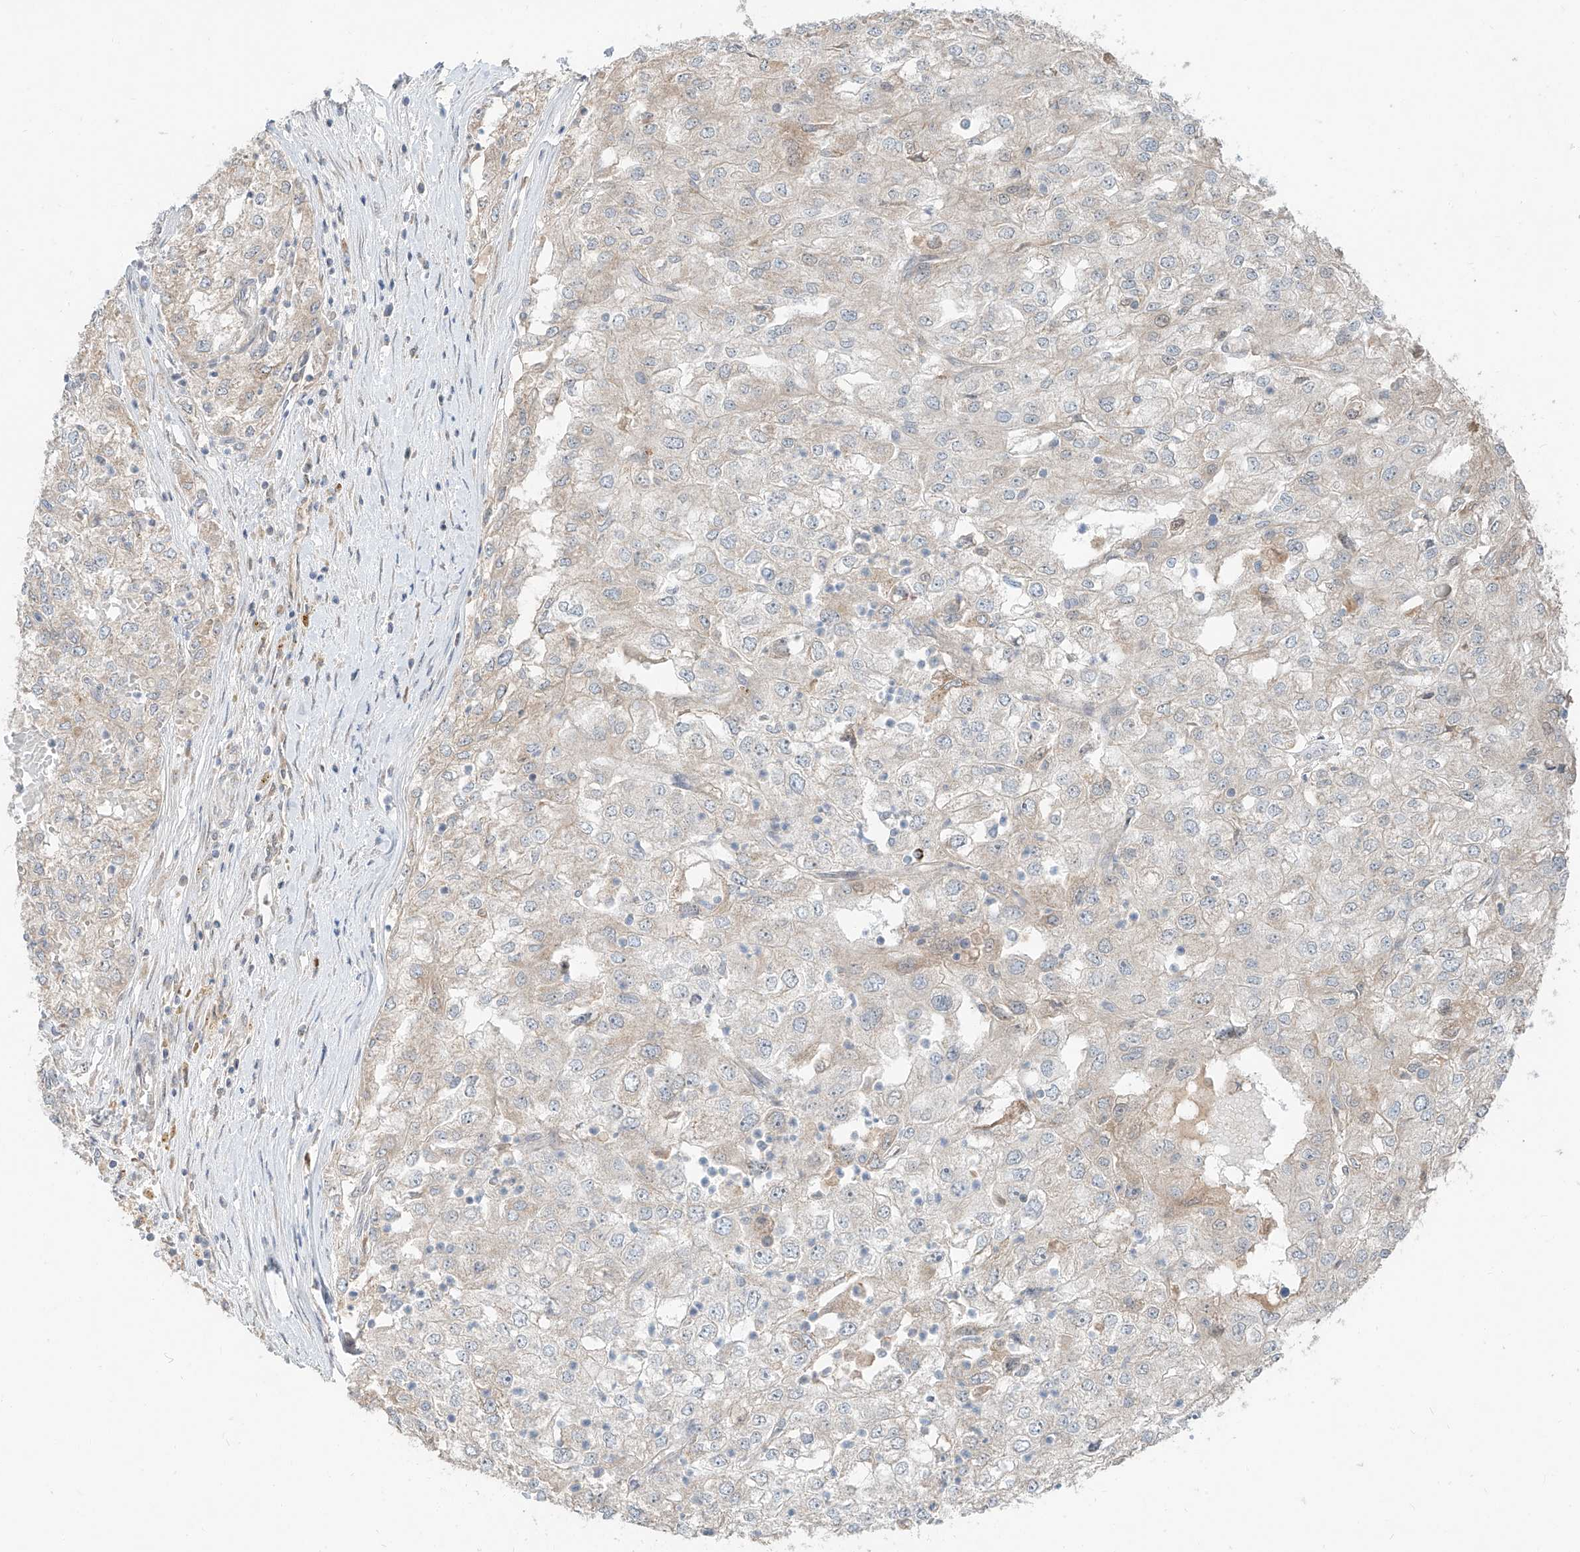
{"staining": {"intensity": "weak", "quantity": "<25%", "location": "cytoplasmic/membranous"}, "tissue": "renal cancer", "cell_type": "Tumor cells", "image_type": "cancer", "snomed": [{"axis": "morphology", "description": "Adenocarcinoma, NOS"}, {"axis": "topography", "description": "Kidney"}], "caption": "Tumor cells are negative for protein expression in human renal adenocarcinoma. (DAB IHC visualized using brightfield microscopy, high magnification).", "gene": "STX19", "patient": {"sex": "female", "age": 54}}